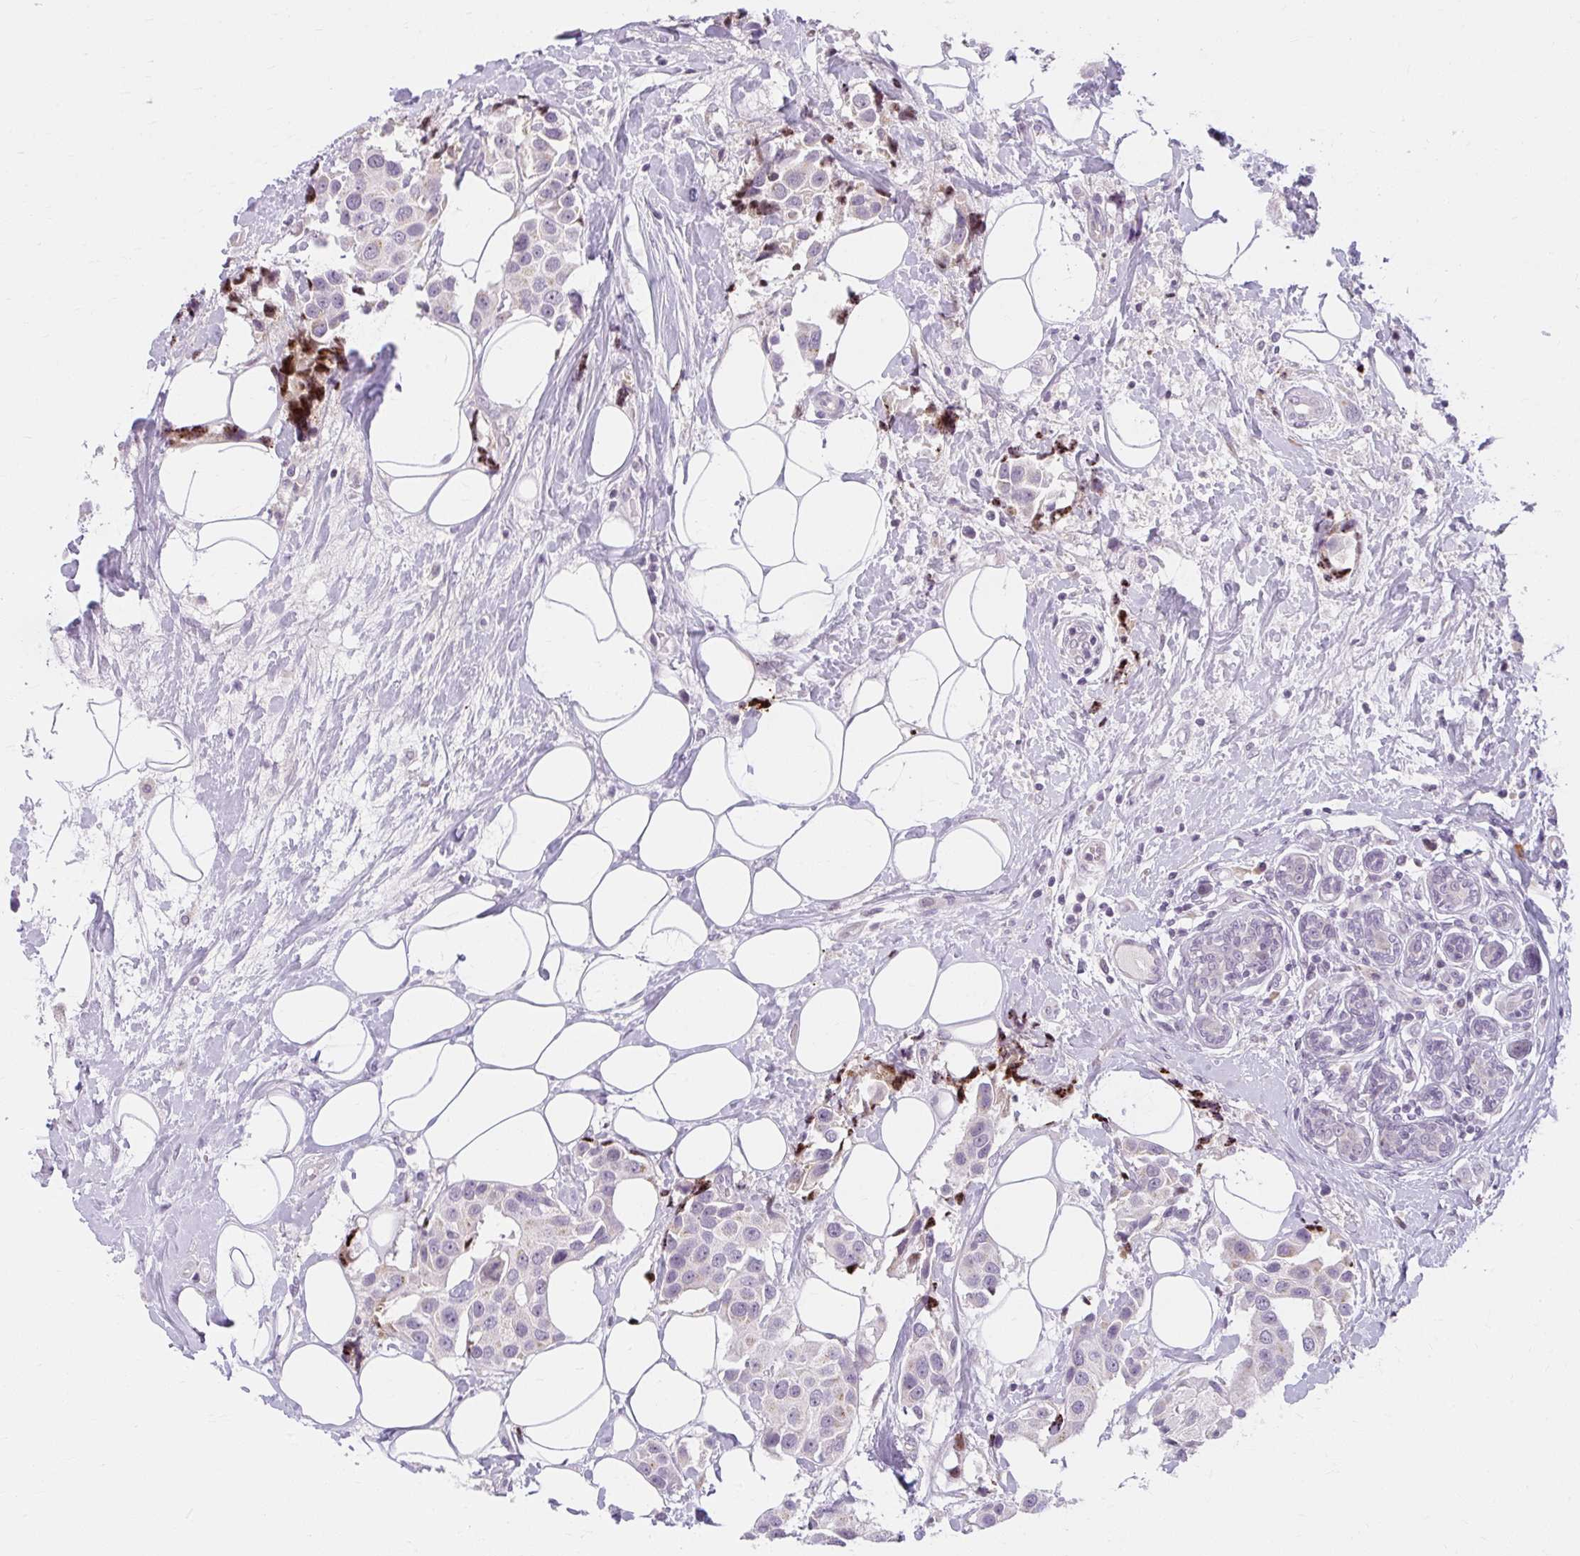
{"staining": {"intensity": "negative", "quantity": "none", "location": "none"}, "tissue": "breast cancer", "cell_type": "Tumor cells", "image_type": "cancer", "snomed": [{"axis": "morphology", "description": "Normal tissue, NOS"}, {"axis": "morphology", "description": "Duct carcinoma"}, {"axis": "topography", "description": "Breast"}], "caption": "Human infiltrating ductal carcinoma (breast) stained for a protein using immunohistochemistry exhibits no staining in tumor cells.", "gene": "ZFYVE26", "patient": {"sex": "female", "age": 39}}